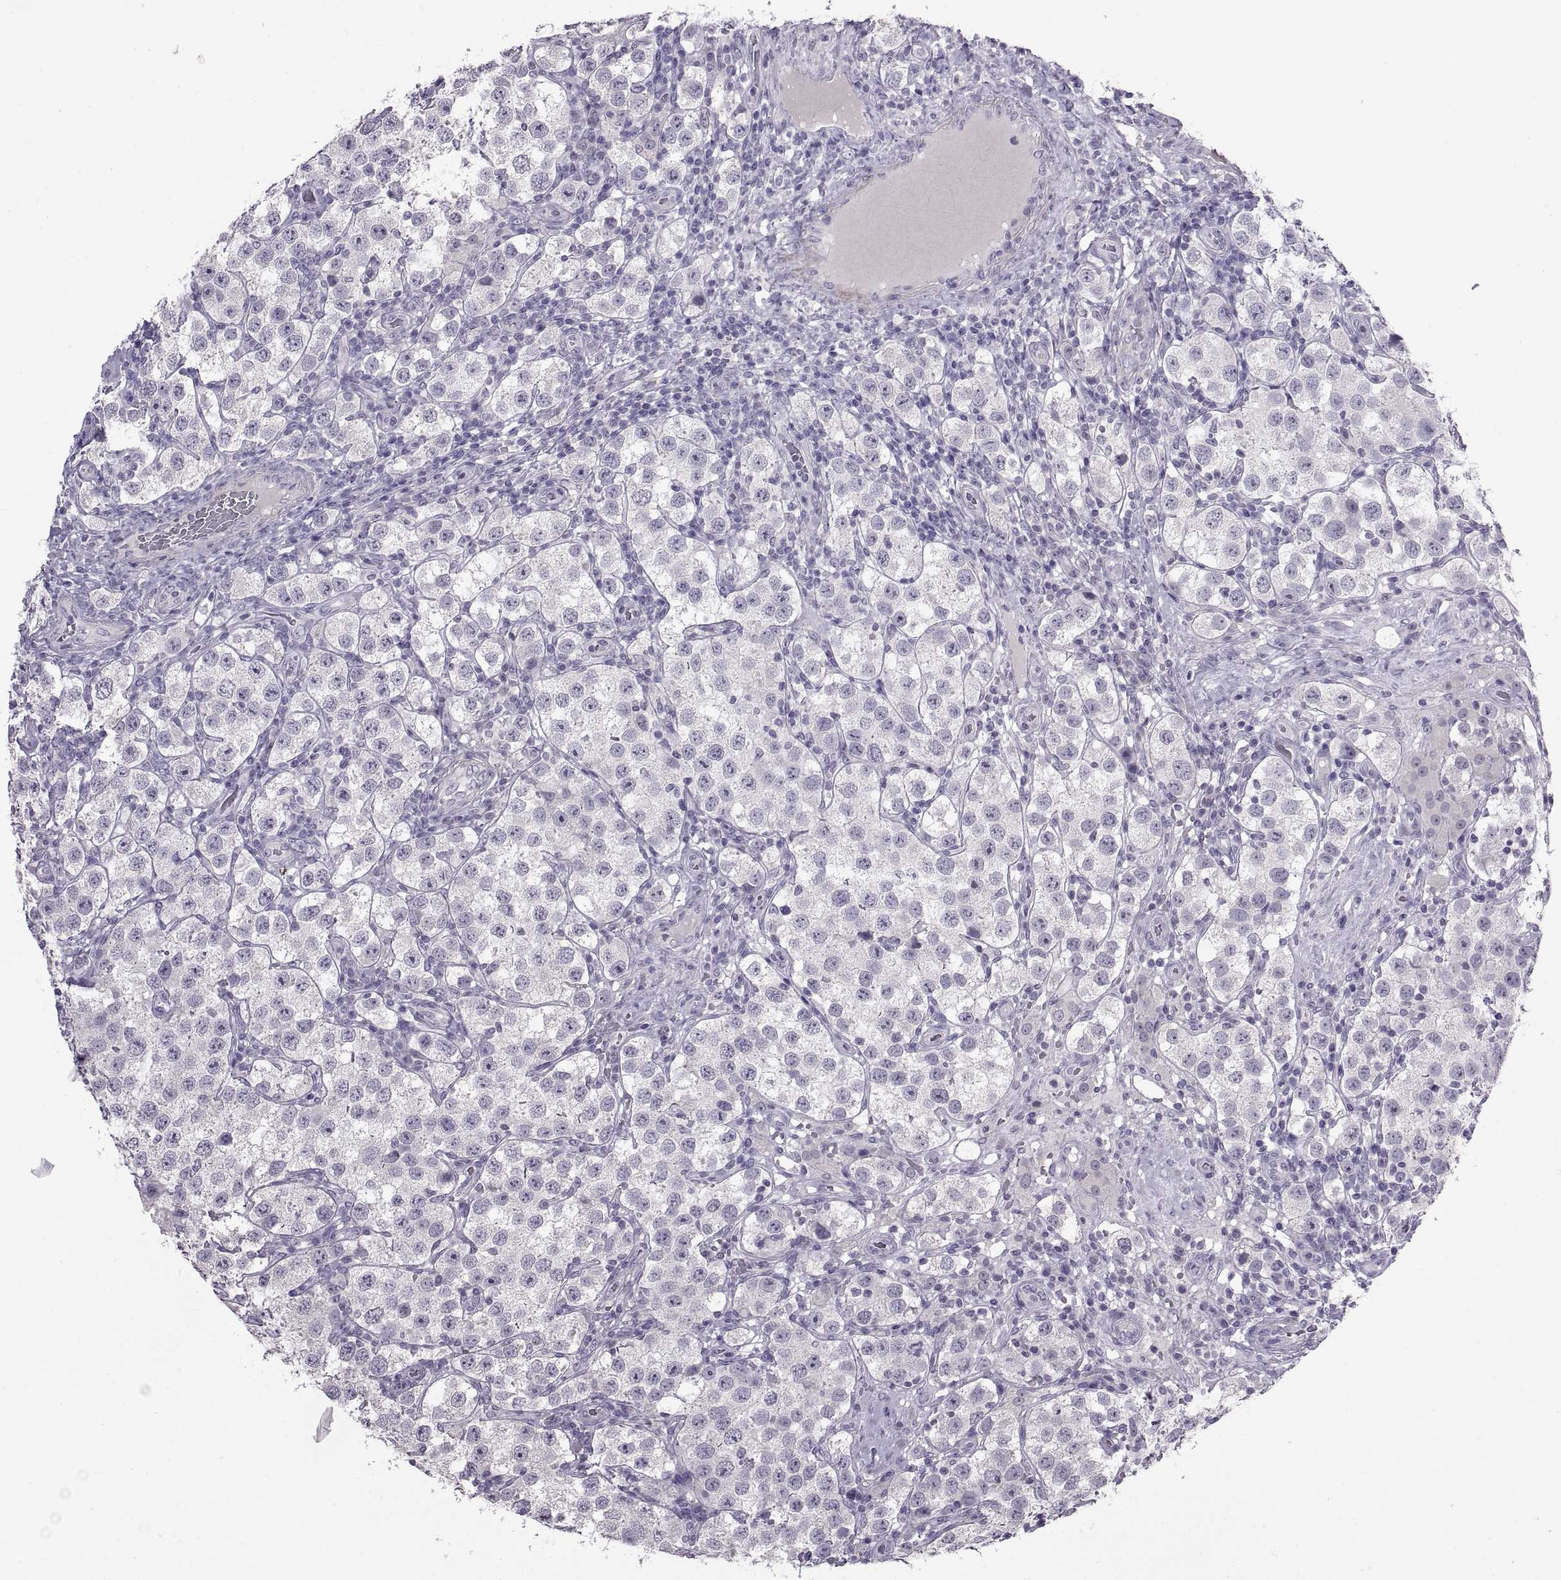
{"staining": {"intensity": "negative", "quantity": "none", "location": "none"}, "tissue": "testis cancer", "cell_type": "Tumor cells", "image_type": "cancer", "snomed": [{"axis": "morphology", "description": "Seminoma, NOS"}, {"axis": "topography", "description": "Testis"}], "caption": "High magnification brightfield microscopy of testis cancer stained with DAB (brown) and counterstained with hematoxylin (blue): tumor cells show no significant staining. (Immunohistochemistry (ihc), brightfield microscopy, high magnification).", "gene": "BSPH1", "patient": {"sex": "male", "age": 37}}